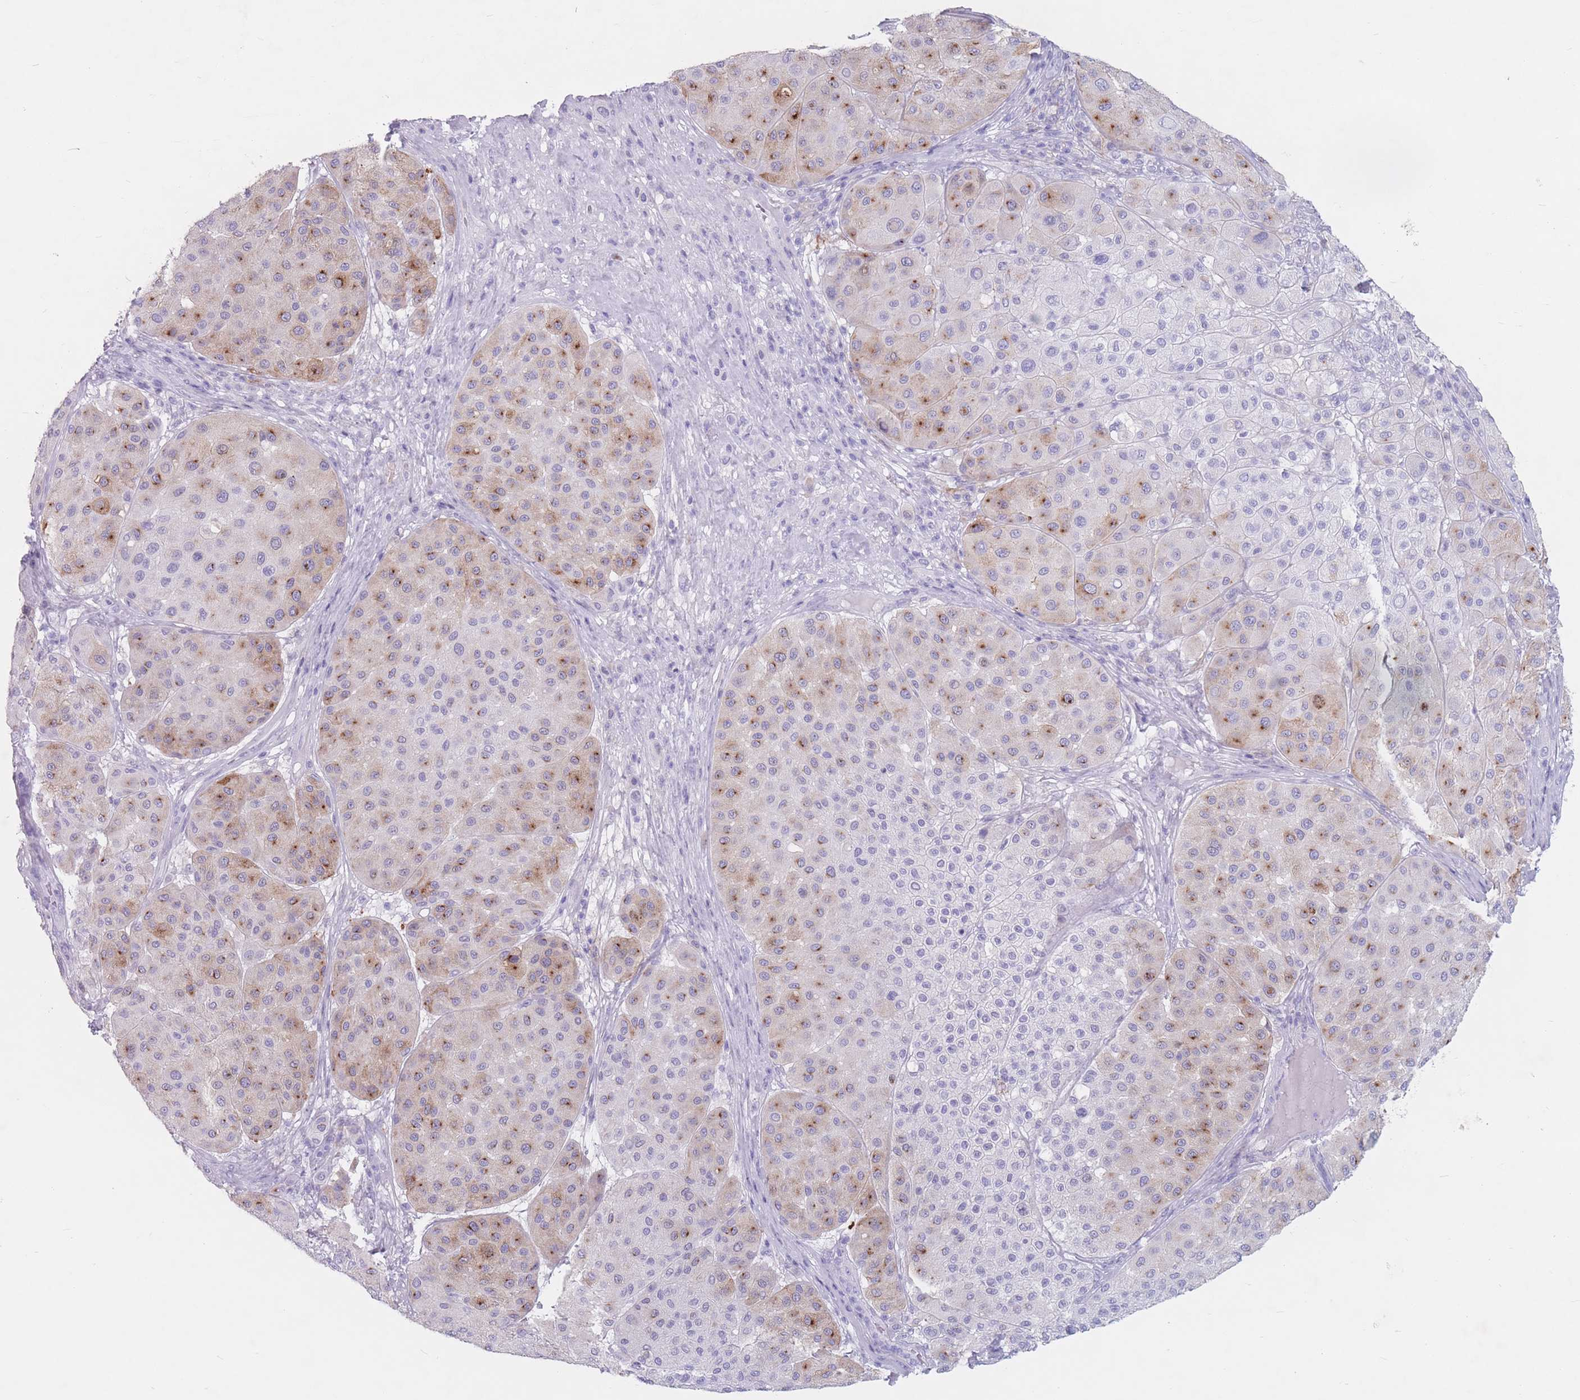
{"staining": {"intensity": "moderate", "quantity": "<25%", "location": "cytoplasmic/membranous"}, "tissue": "melanoma", "cell_type": "Tumor cells", "image_type": "cancer", "snomed": [{"axis": "morphology", "description": "Malignant melanoma, Metastatic site"}, {"axis": "topography", "description": "Smooth muscle"}], "caption": "Tumor cells reveal low levels of moderate cytoplasmic/membranous positivity in approximately <25% of cells in malignant melanoma (metastatic site).", "gene": "ST3GAL5", "patient": {"sex": "male", "age": 41}}